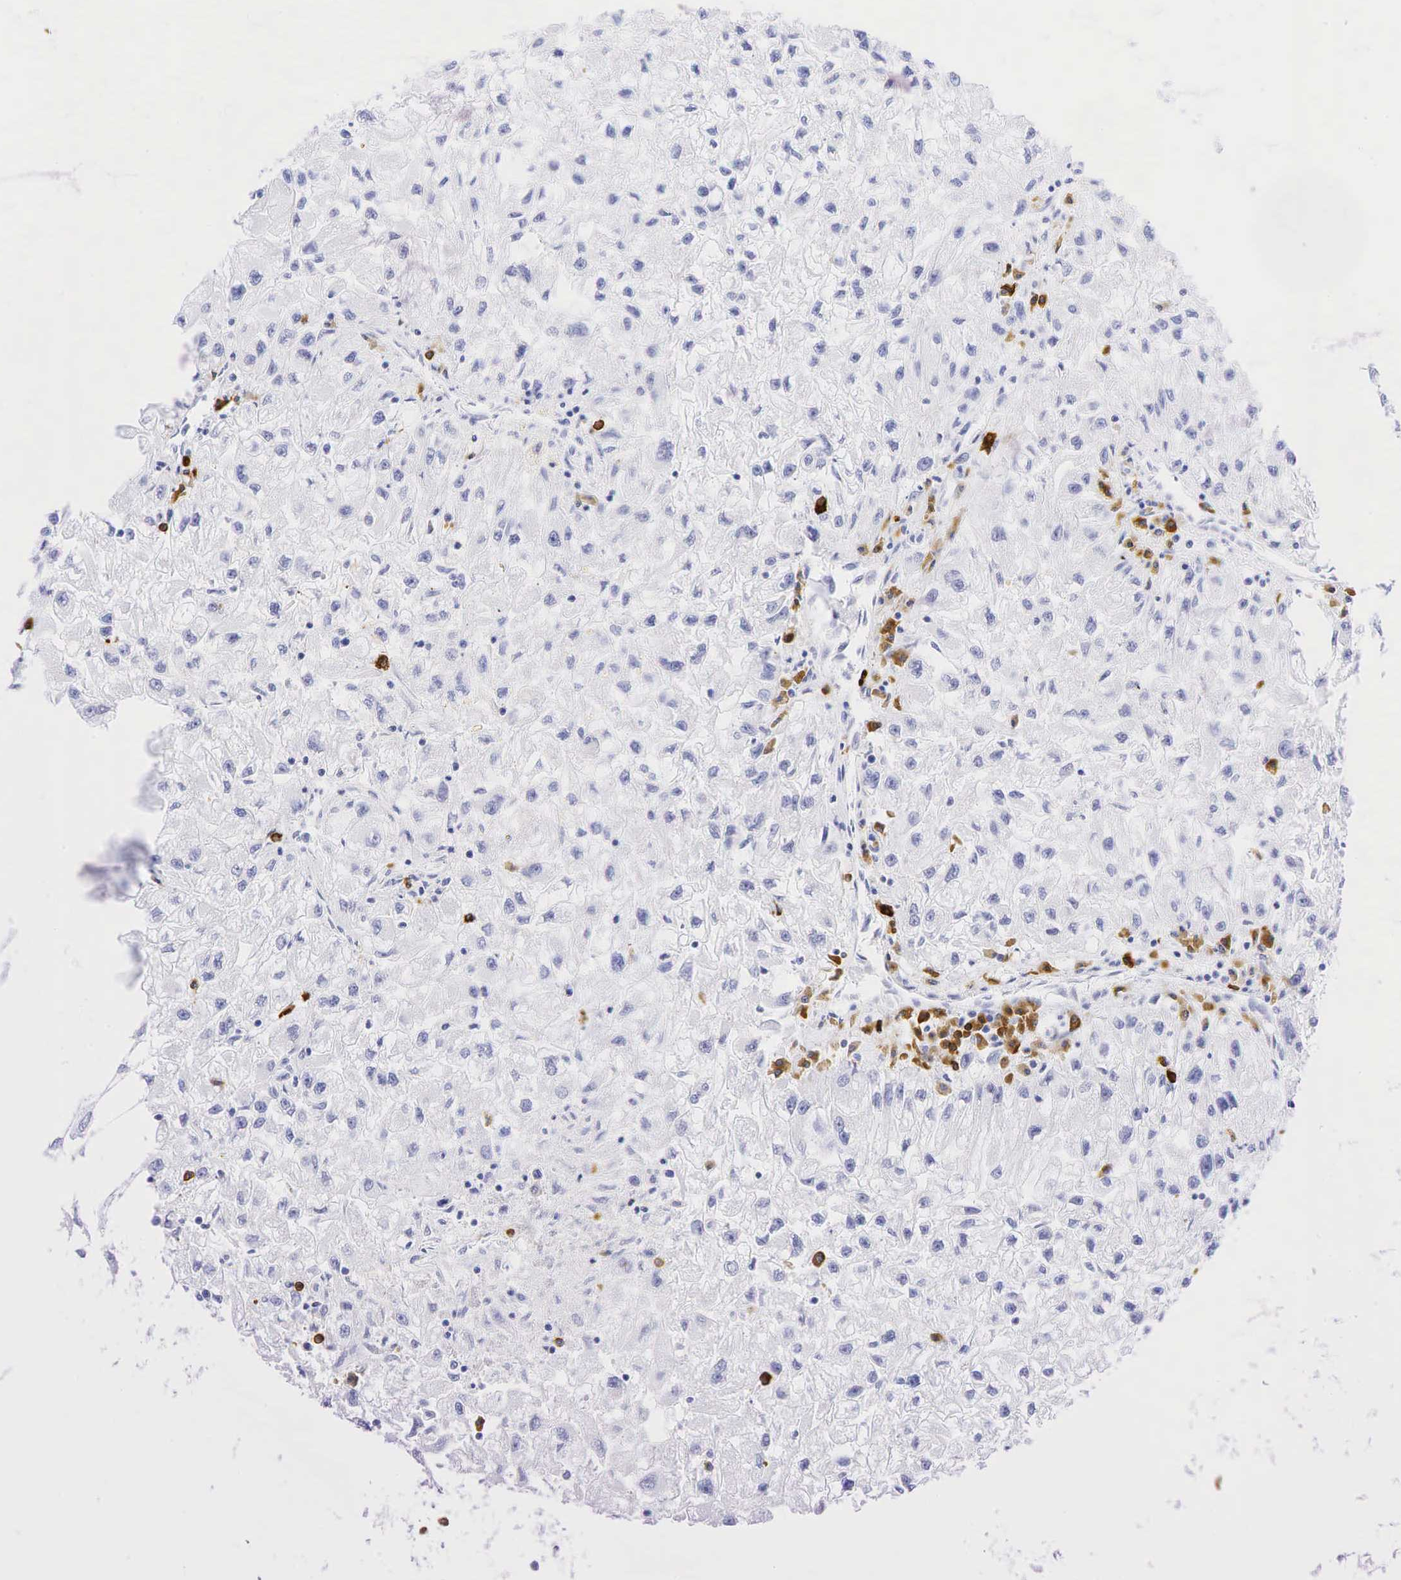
{"staining": {"intensity": "negative", "quantity": "none", "location": "none"}, "tissue": "renal cancer", "cell_type": "Tumor cells", "image_type": "cancer", "snomed": [{"axis": "morphology", "description": "Adenocarcinoma, NOS"}, {"axis": "topography", "description": "Kidney"}], "caption": "IHC micrograph of renal cancer stained for a protein (brown), which shows no staining in tumor cells.", "gene": "CD79A", "patient": {"sex": "male", "age": 59}}